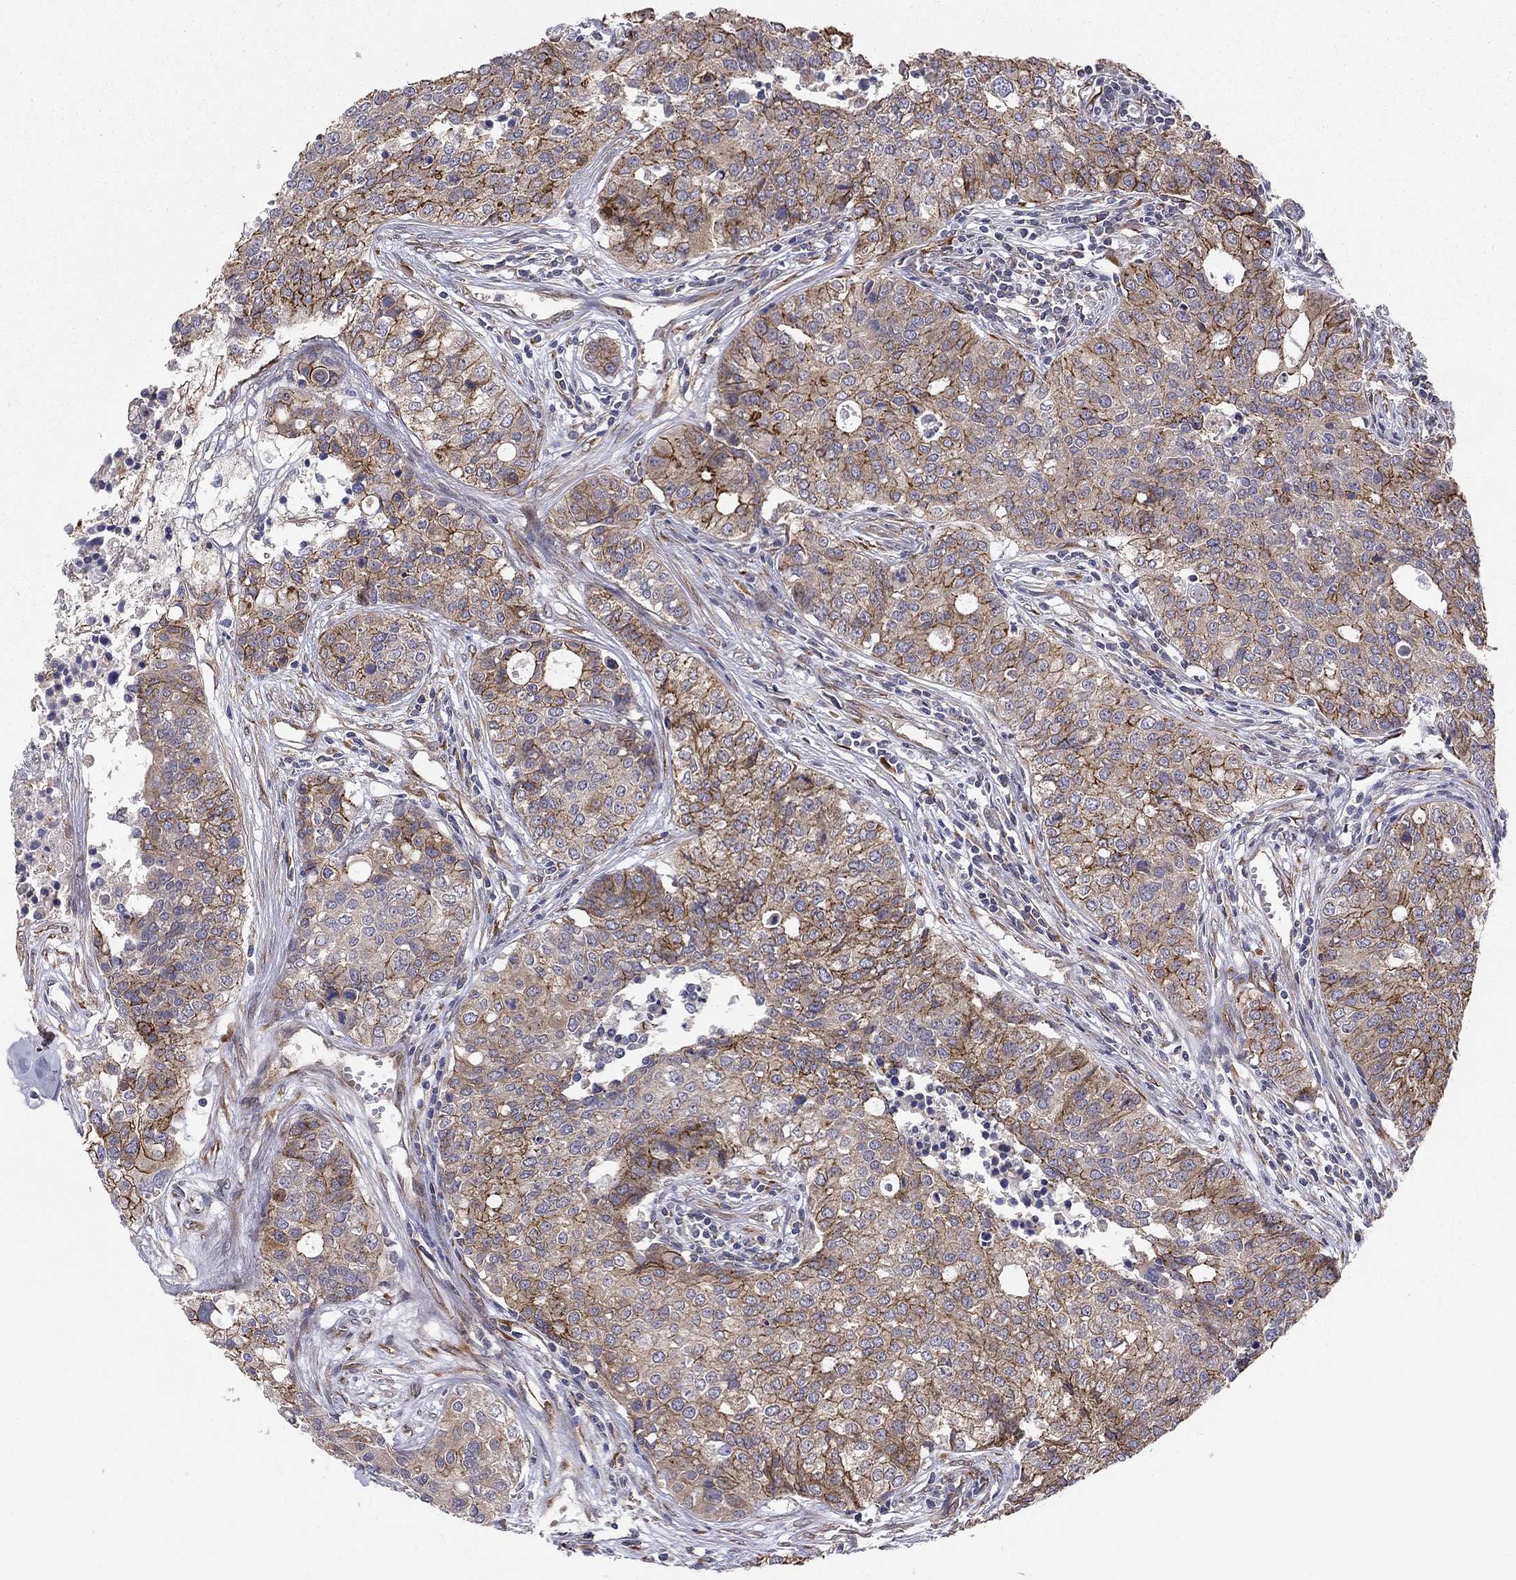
{"staining": {"intensity": "strong", "quantity": "<25%", "location": "cytoplasmic/membranous"}, "tissue": "carcinoid", "cell_type": "Tumor cells", "image_type": "cancer", "snomed": [{"axis": "morphology", "description": "Carcinoid, malignant, NOS"}, {"axis": "topography", "description": "Colon"}], "caption": "Human malignant carcinoid stained with a protein marker exhibits strong staining in tumor cells.", "gene": "YIF1A", "patient": {"sex": "male", "age": 81}}